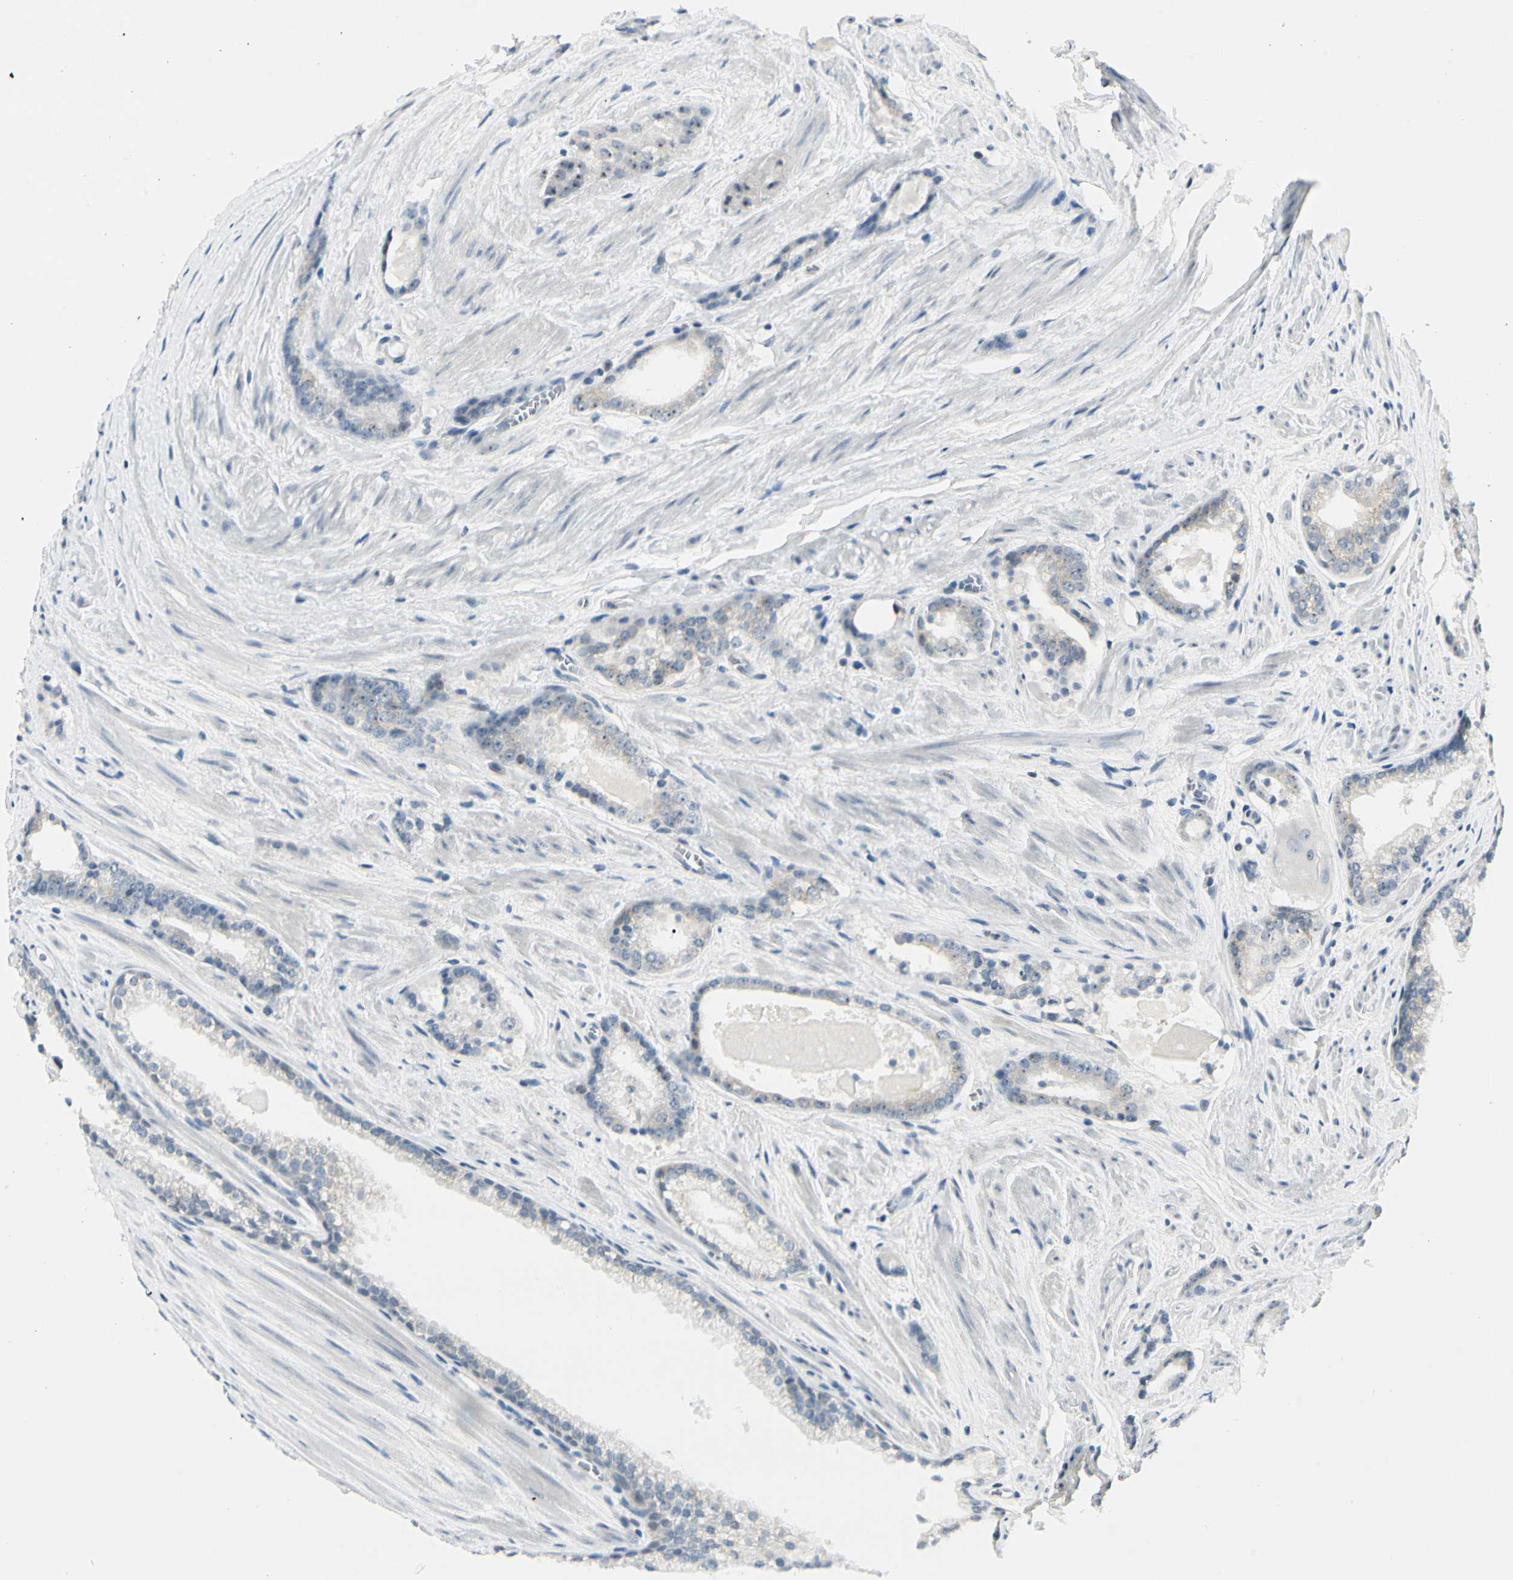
{"staining": {"intensity": "weak", "quantity": "25%-75%", "location": "cytoplasmic/membranous,nuclear"}, "tissue": "prostate cancer", "cell_type": "Tumor cells", "image_type": "cancer", "snomed": [{"axis": "morphology", "description": "Adenocarcinoma, Low grade"}, {"axis": "topography", "description": "Prostate"}], "caption": "There is low levels of weak cytoplasmic/membranous and nuclear positivity in tumor cells of adenocarcinoma (low-grade) (prostate), as demonstrated by immunohistochemical staining (brown color).", "gene": "ZSCAN1", "patient": {"sex": "male", "age": 60}}